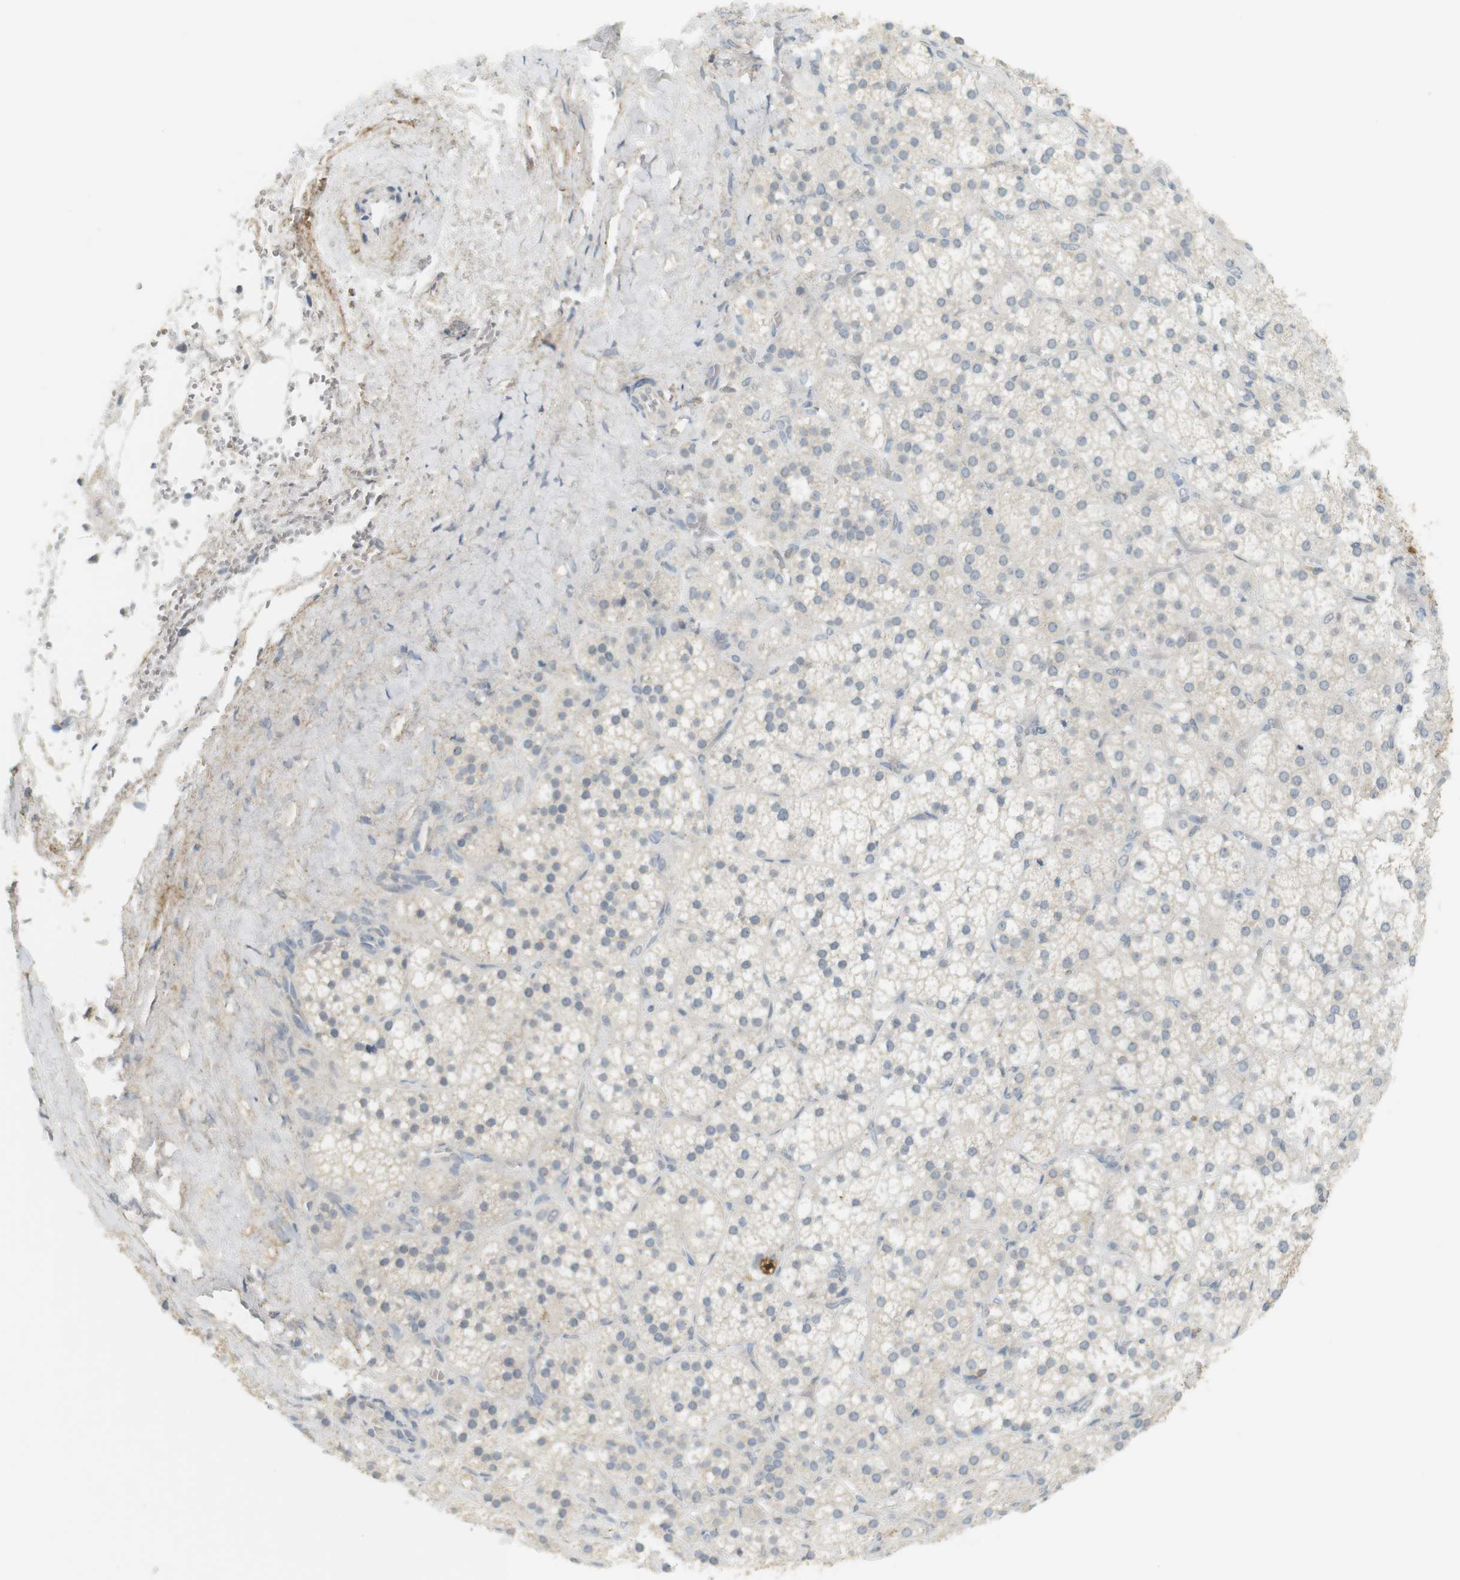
{"staining": {"intensity": "negative", "quantity": "none", "location": "none"}, "tissue": "adrenal gland", "cell_type": "Glandular cells", "image_type": "normal", "snomed": [{"axis": "morphology", "description": "Normal tissue, NOS"}, {"axis": "topography", "description": "Adrenal gland"}], "caption": "Human adrenal gland stained for a protein using immunohistochemistry displays no staining in glandular cells.", "gene": "TTK", "patient": {"sex": "female", "age": 71}}